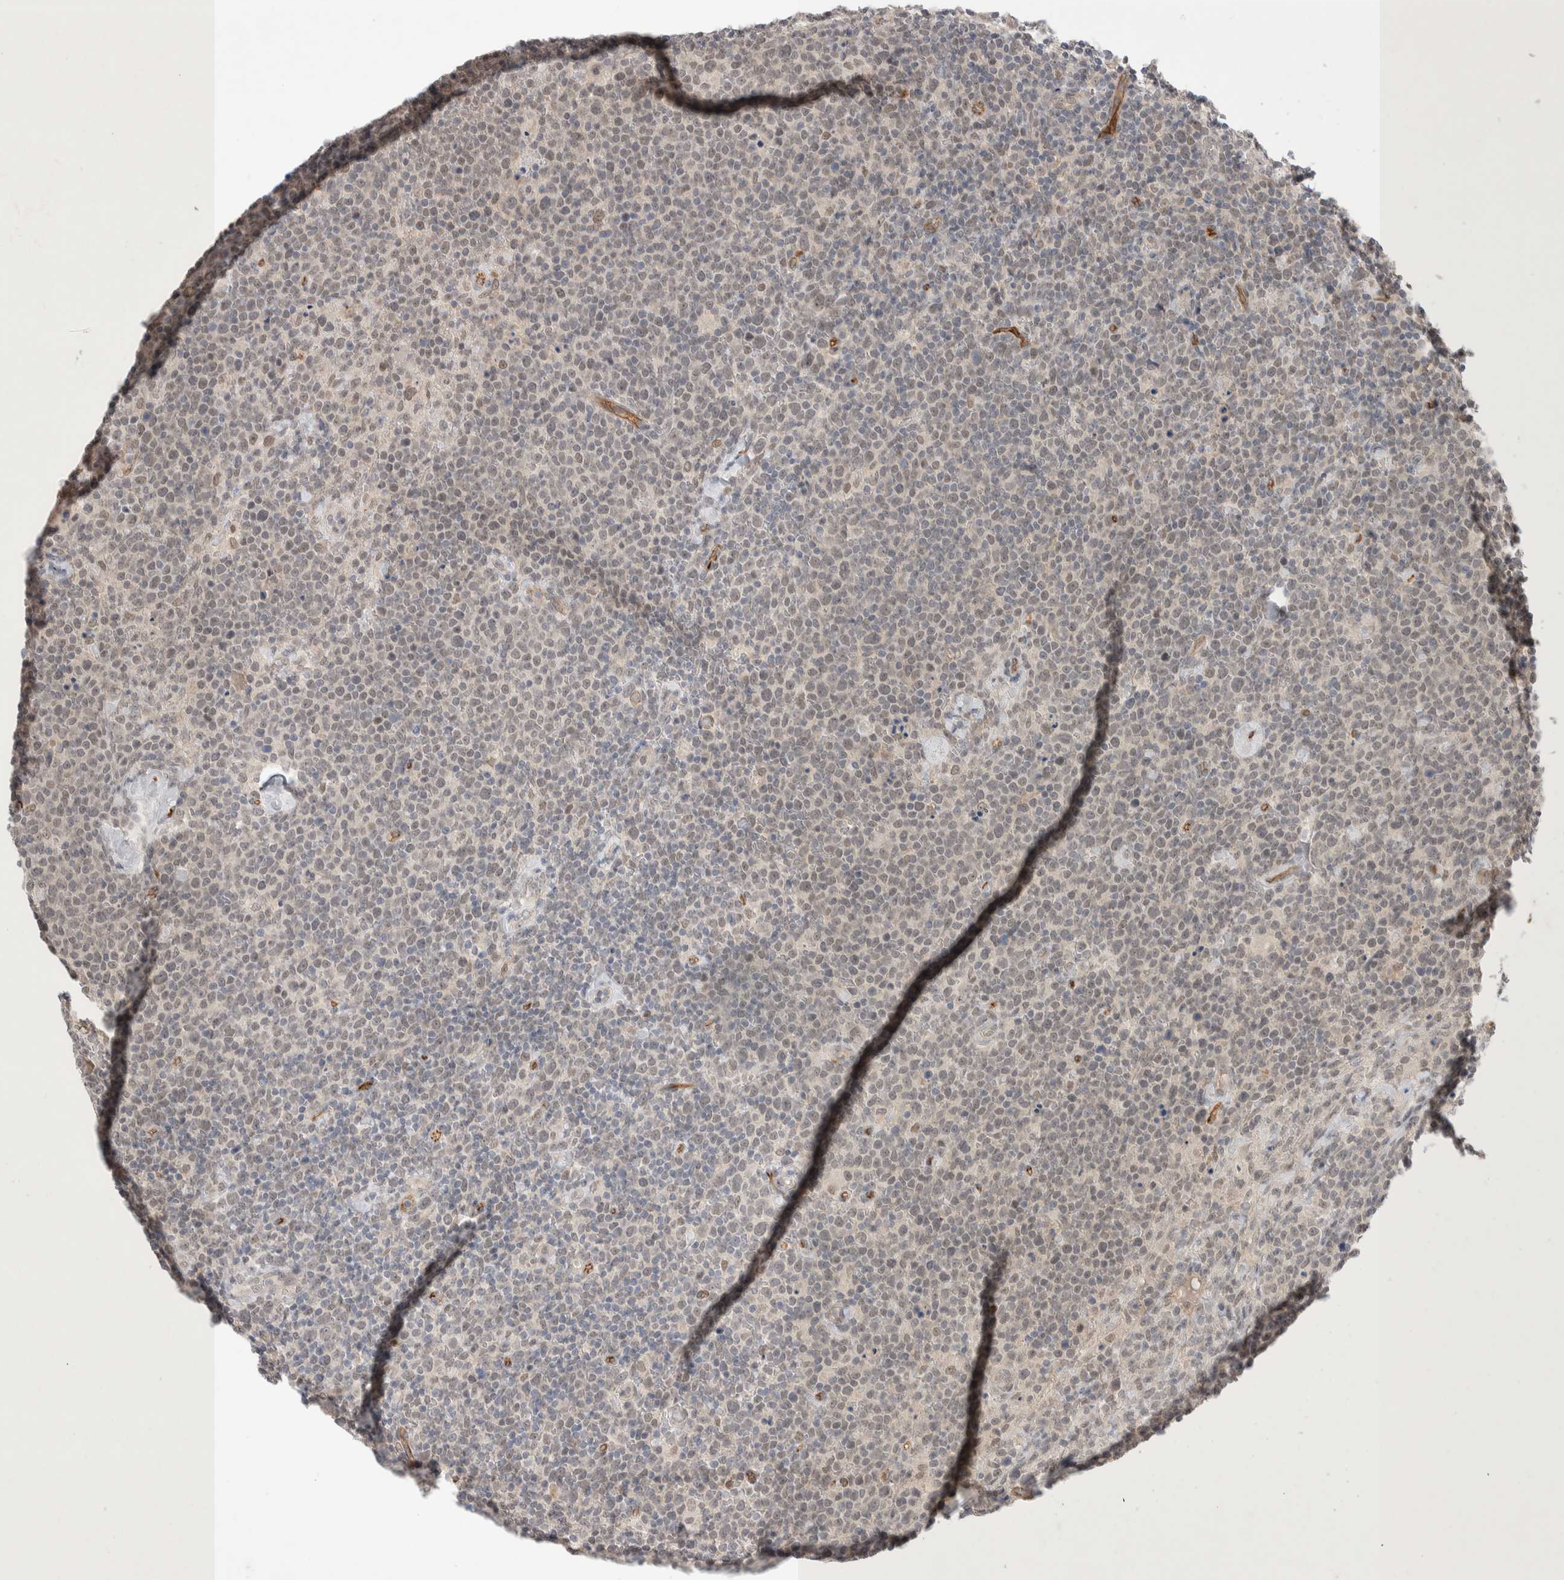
{"staining": {"intensity": "weak", "quantity": "<25%", "location": "nuclear"}, "tissue": "lymphoma", "cell_type": "Tumor cells", "image_type": "cancer", "snomed": [{"axis": "morphology", "description": "Malignant lymphoma, non-Hodgkin's type, High grade"}, {"axis": "topography", "description": "Lymph node"}], "caption": "Histopathology image shows no significant protein positivity in tumor cells of lymphoma. (Stains: DAB (3,3'-diaminobenzidine) immunohistochemistry with hematoxylin counter stain, Microscopy: brightfield microscopy at high magnification).", "gene": "ZNF704", "patient": {"sex": "male", "age": 61}}